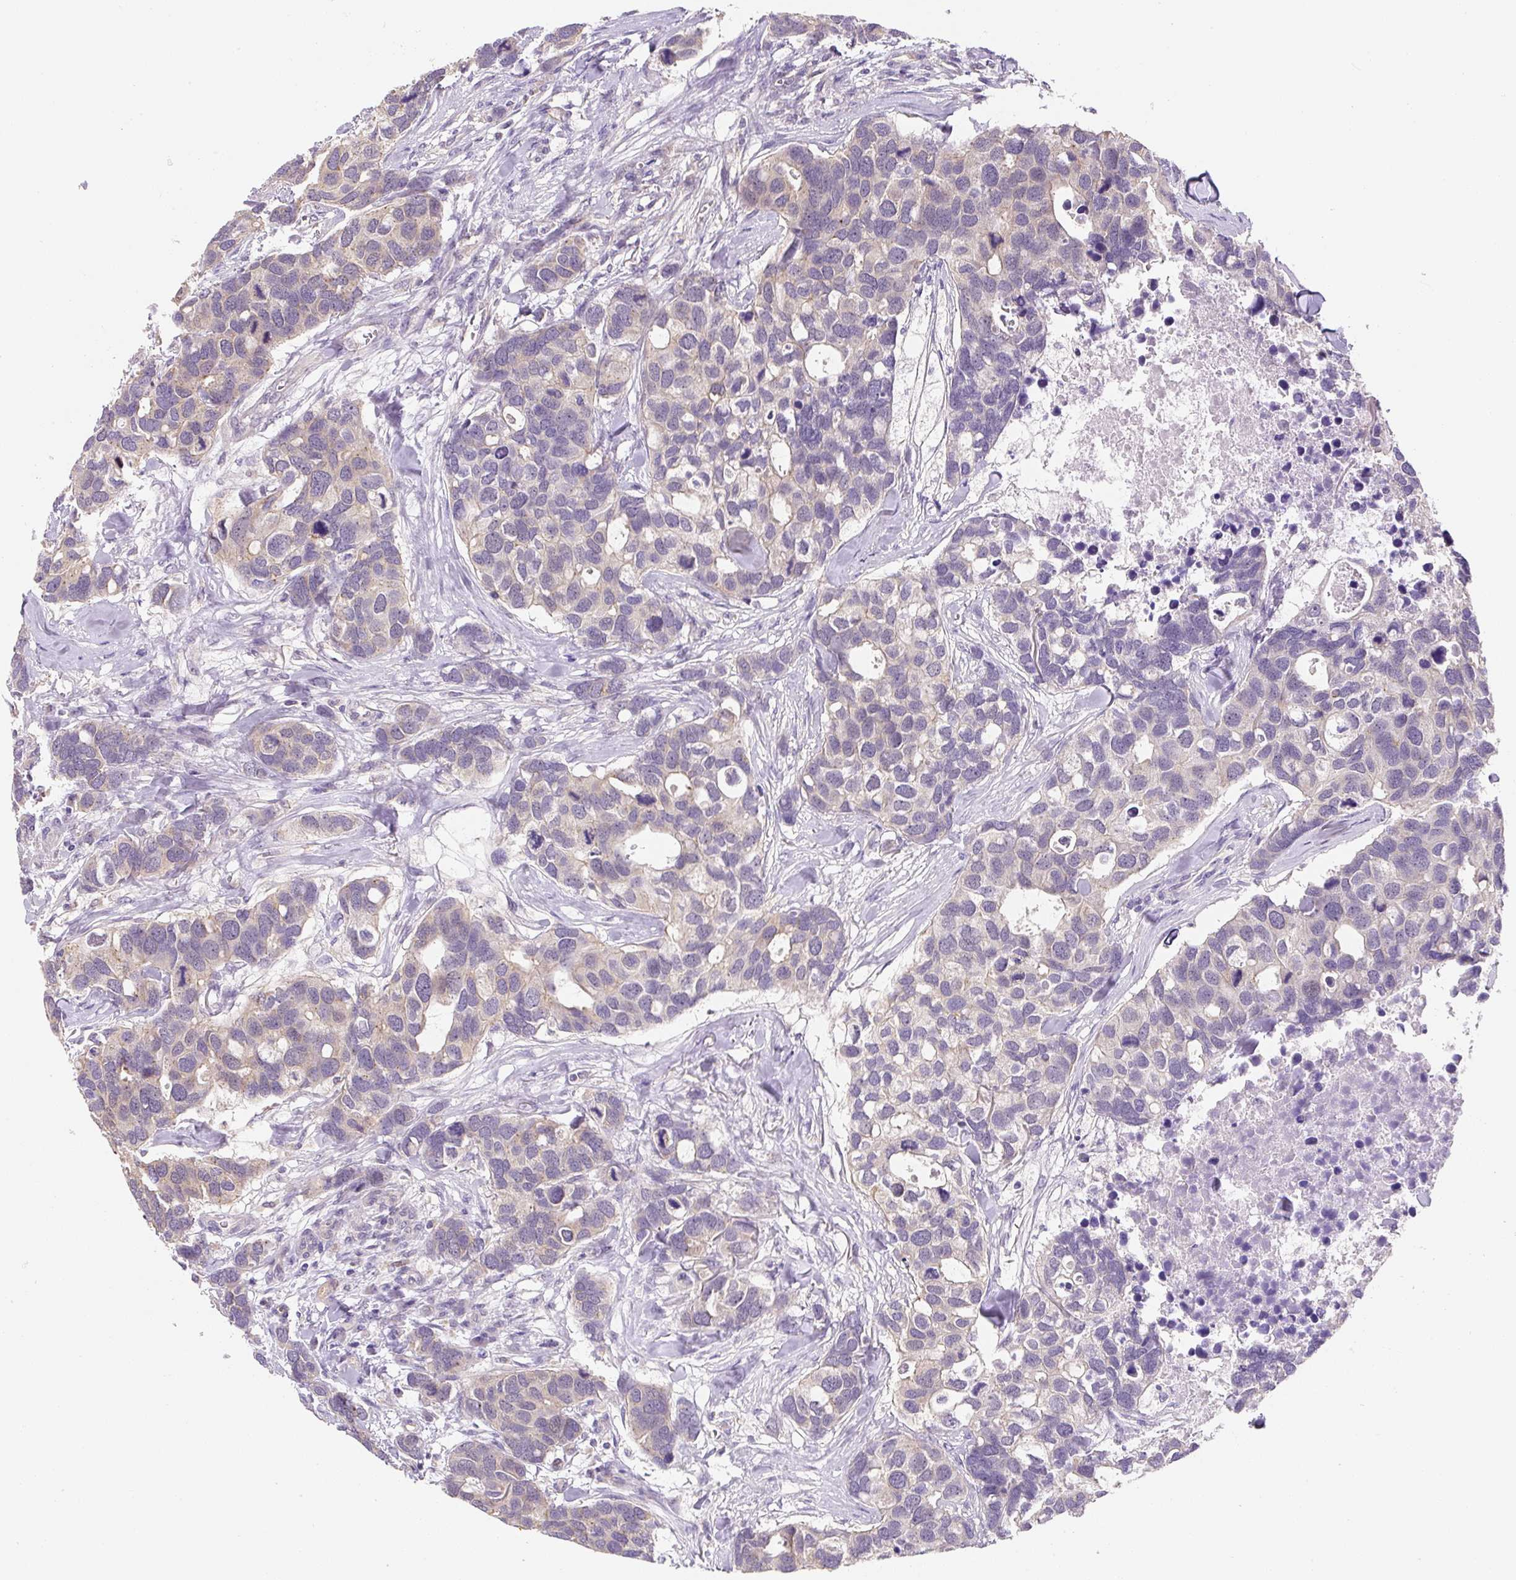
{"staining": {"intensity": "negative", "quantity": "none", "location": "none"}, "tissue": "breast cancer", "cell_type": "Tumor cells", "image_type": "cancer", "snomed": [{"axis": "morphology", "description": "Duct carcinoma"}, {"axis": "topography", "description": "Breast"}], "caption": "The histopathology image displays no staining of tumor cells in breast cancer (intraductal carcinoma). (Brightfield microscopy of DAB immunohistochemistry (IHC) at high magnification).", "gene": "PLA2G4A", "patient": {"sex": "female", "age": 83}}